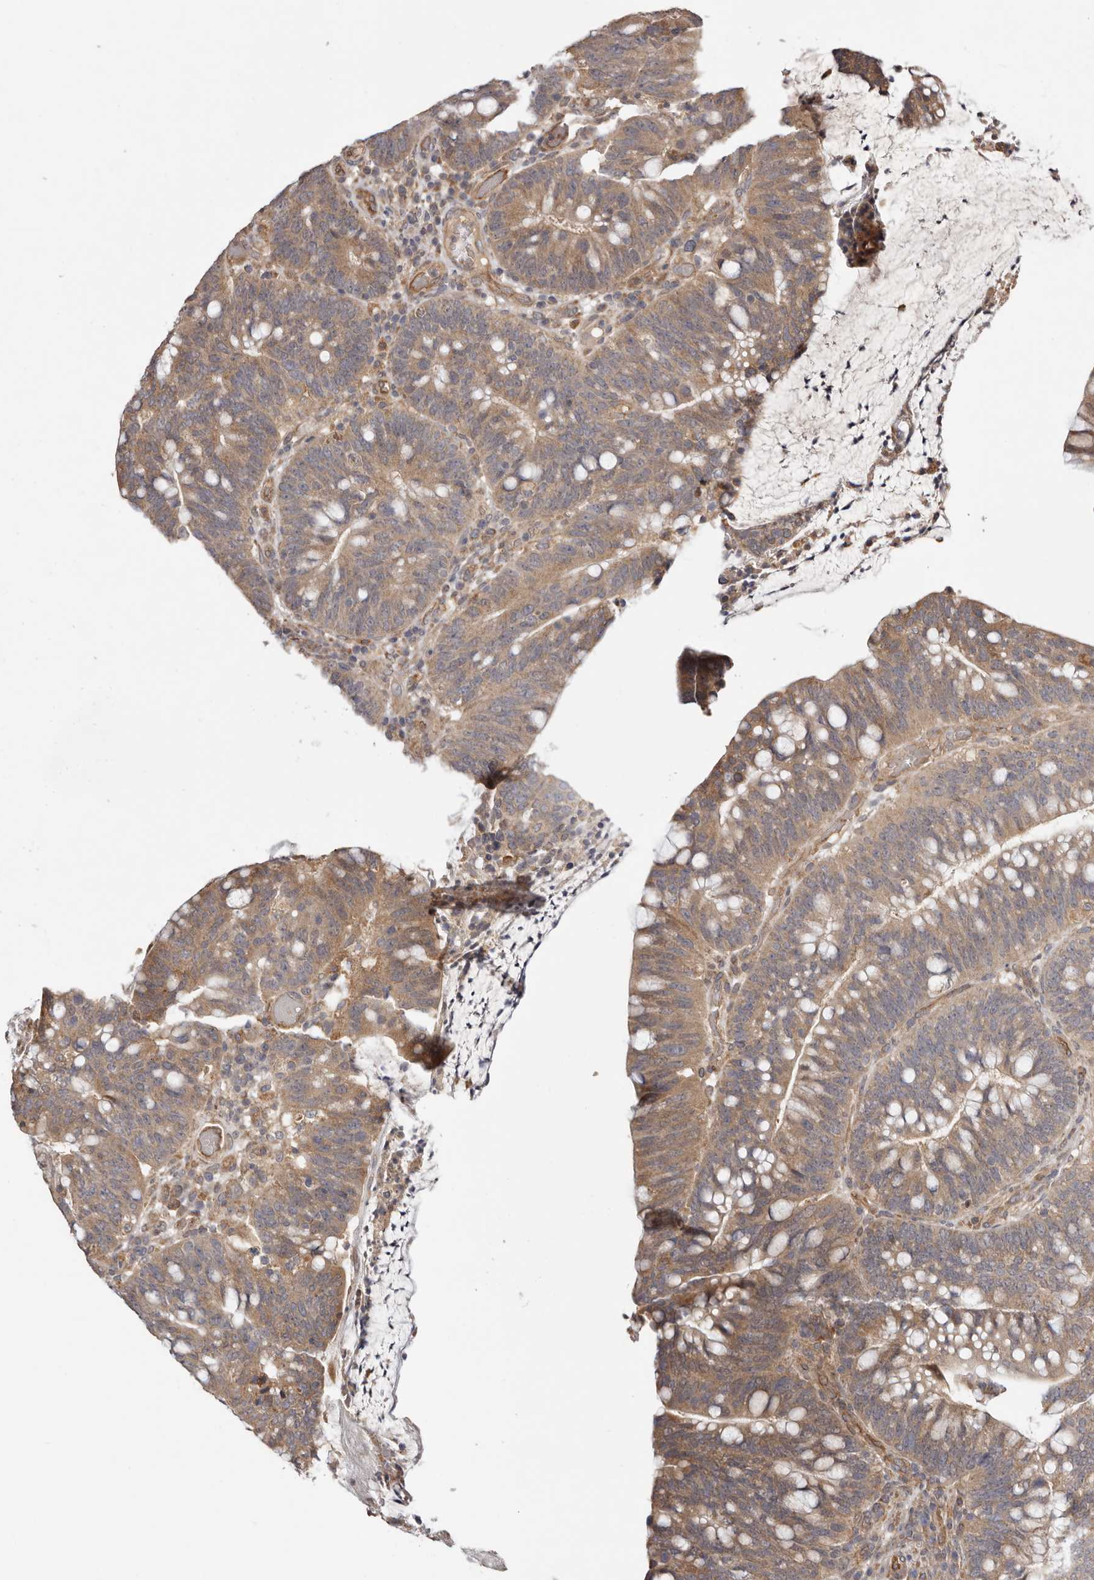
{"staining": {"intensity": "weak", "quantity": ">75%", "location": "cytoplasmic/membranous"}, "tissue": "colorectal cancer", "cell_type": "Tumor cells", "image_type": "cancer", "snomed": [{"axis": "morphology", "description": "Adenocarcinoma, NOS"}, {"axis": "topography", "description": "Colon"}], "caption": "Protein expression analysis of human adenocarcinoma (colorectal) reveals weak cytoplasmic/membranous positivity in approximately >75% of tumor cells.", "gene": "UBR2", "patient": {"sex": "female", "age": 66}}